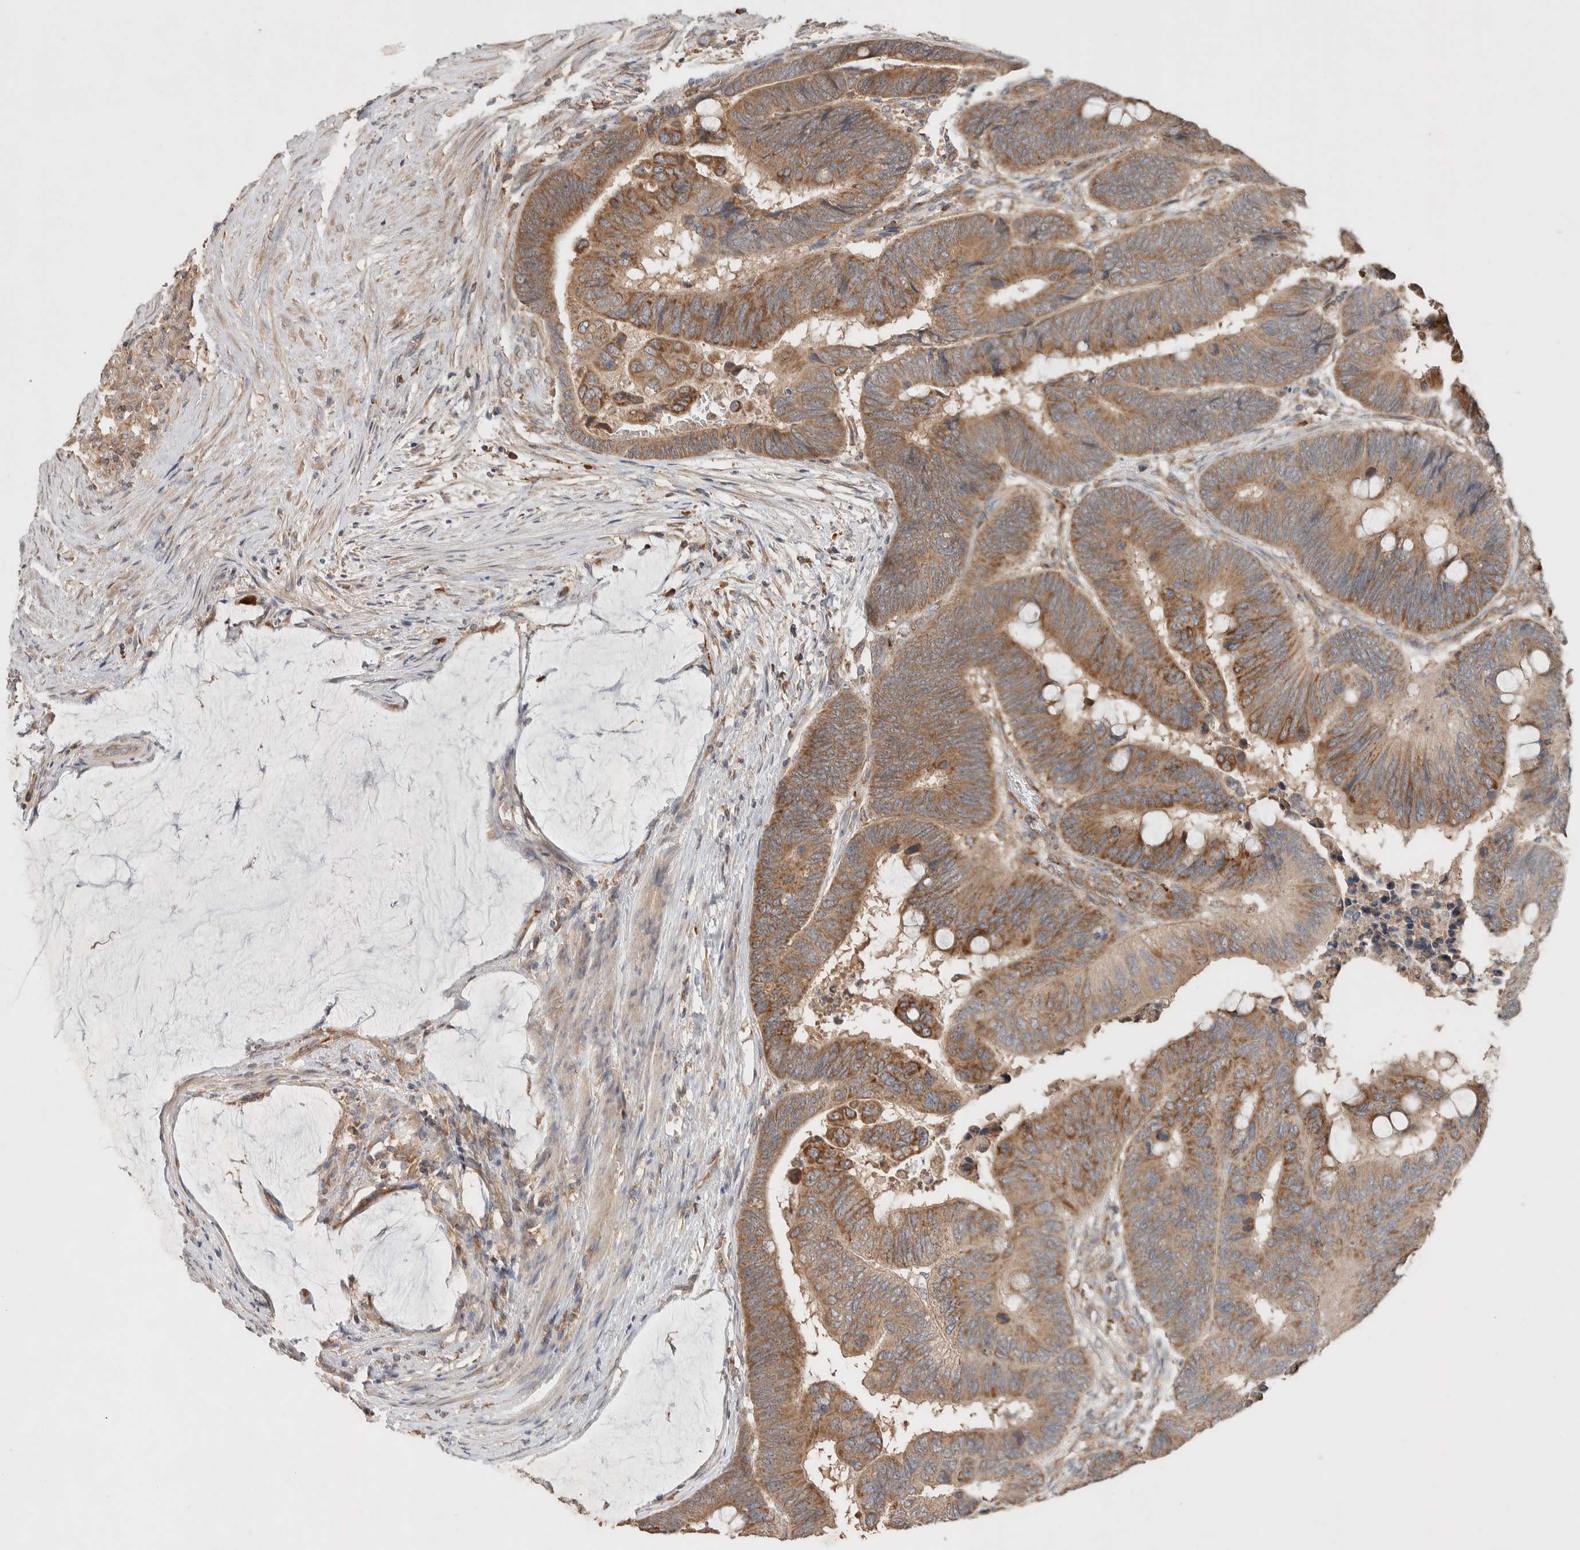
{"staining": {"intensity": "moderate", "quantity": ">75%", "location": "cytoplasmic/membranous"}, "tissue": "colorectal cancer", "cell_type": "Tumor cells", "image_type": "cancer", "snomed": [{"axis": "morphology", "description": "Normal tissue, NOS"}, {"axis": "morphology", "description": "Adenocarcinoma, NOS"}, {"axis": "topography", "description": "Rectum"}], "caption": "A medium amount of moderate cytoplasmic/membranous positivity is seen in about >75% of tumor cells in adenocarcinoma (colorectal) tissue. (Brightfield microscopy of DAB IHC at high magnification).", "gene": "DEPTOR", "patient": {"sex": "male", "age": 92}}